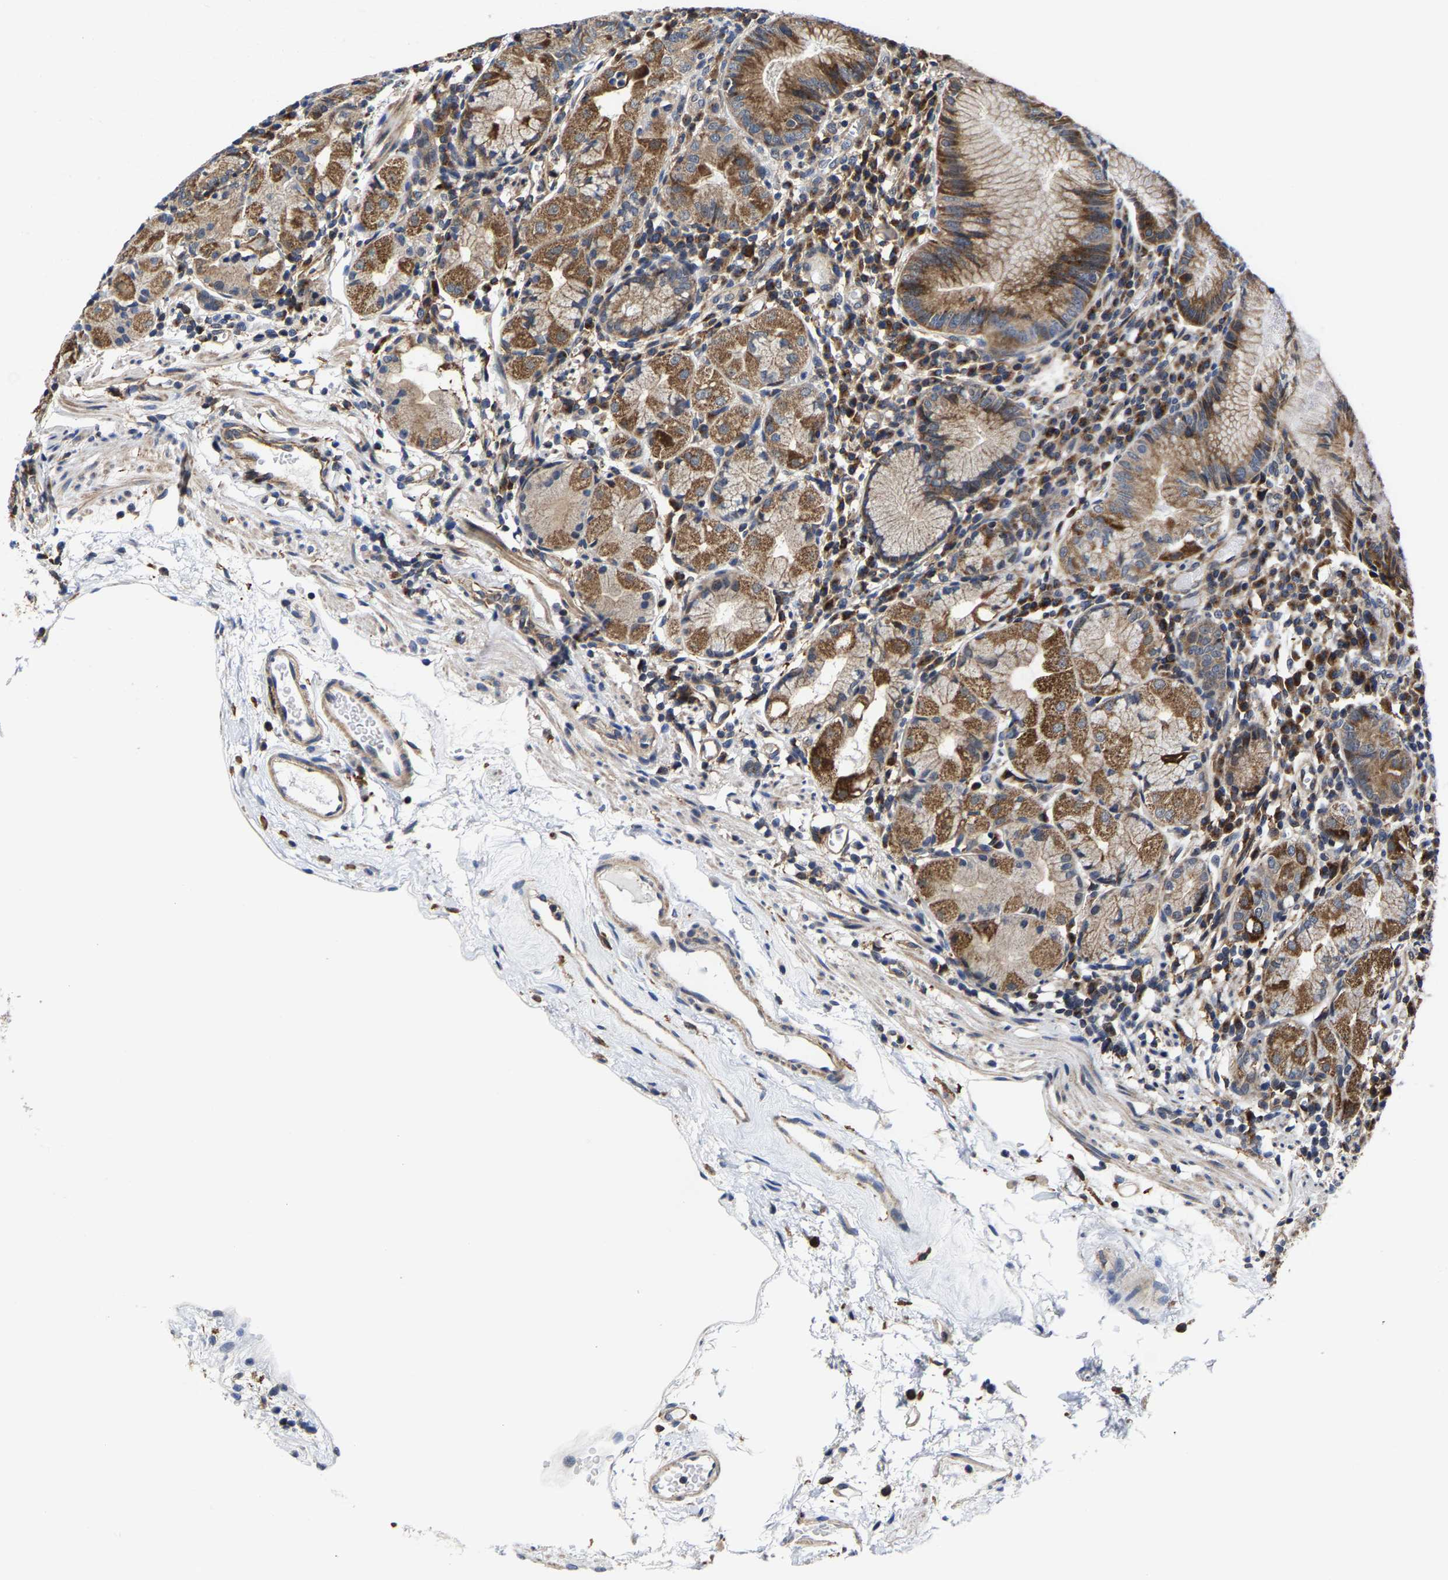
{"staining": {"intensity": "strong", "quantity": "25%-75%", "location": "cytoplasmic/membranous"}, "tissue": "stomach", "cell_type": "Glandular cells", "image_type": "normal", "snomed": [{"axis": "morphology", "description": "Normal tissue, NOS"}, {"axis": "topography", "description": "Stomach"}, {"axis": "topography", "description": "Stomach, lower"}], "caption": "Immunohistochemical staining of benign human stomach exhibits strong cytoplasmic/membranous protein expression in approximately 25%-75% of glandular cells.", "gene": "PFKFB3", "patient": {"sex": "female", "age": 75}}